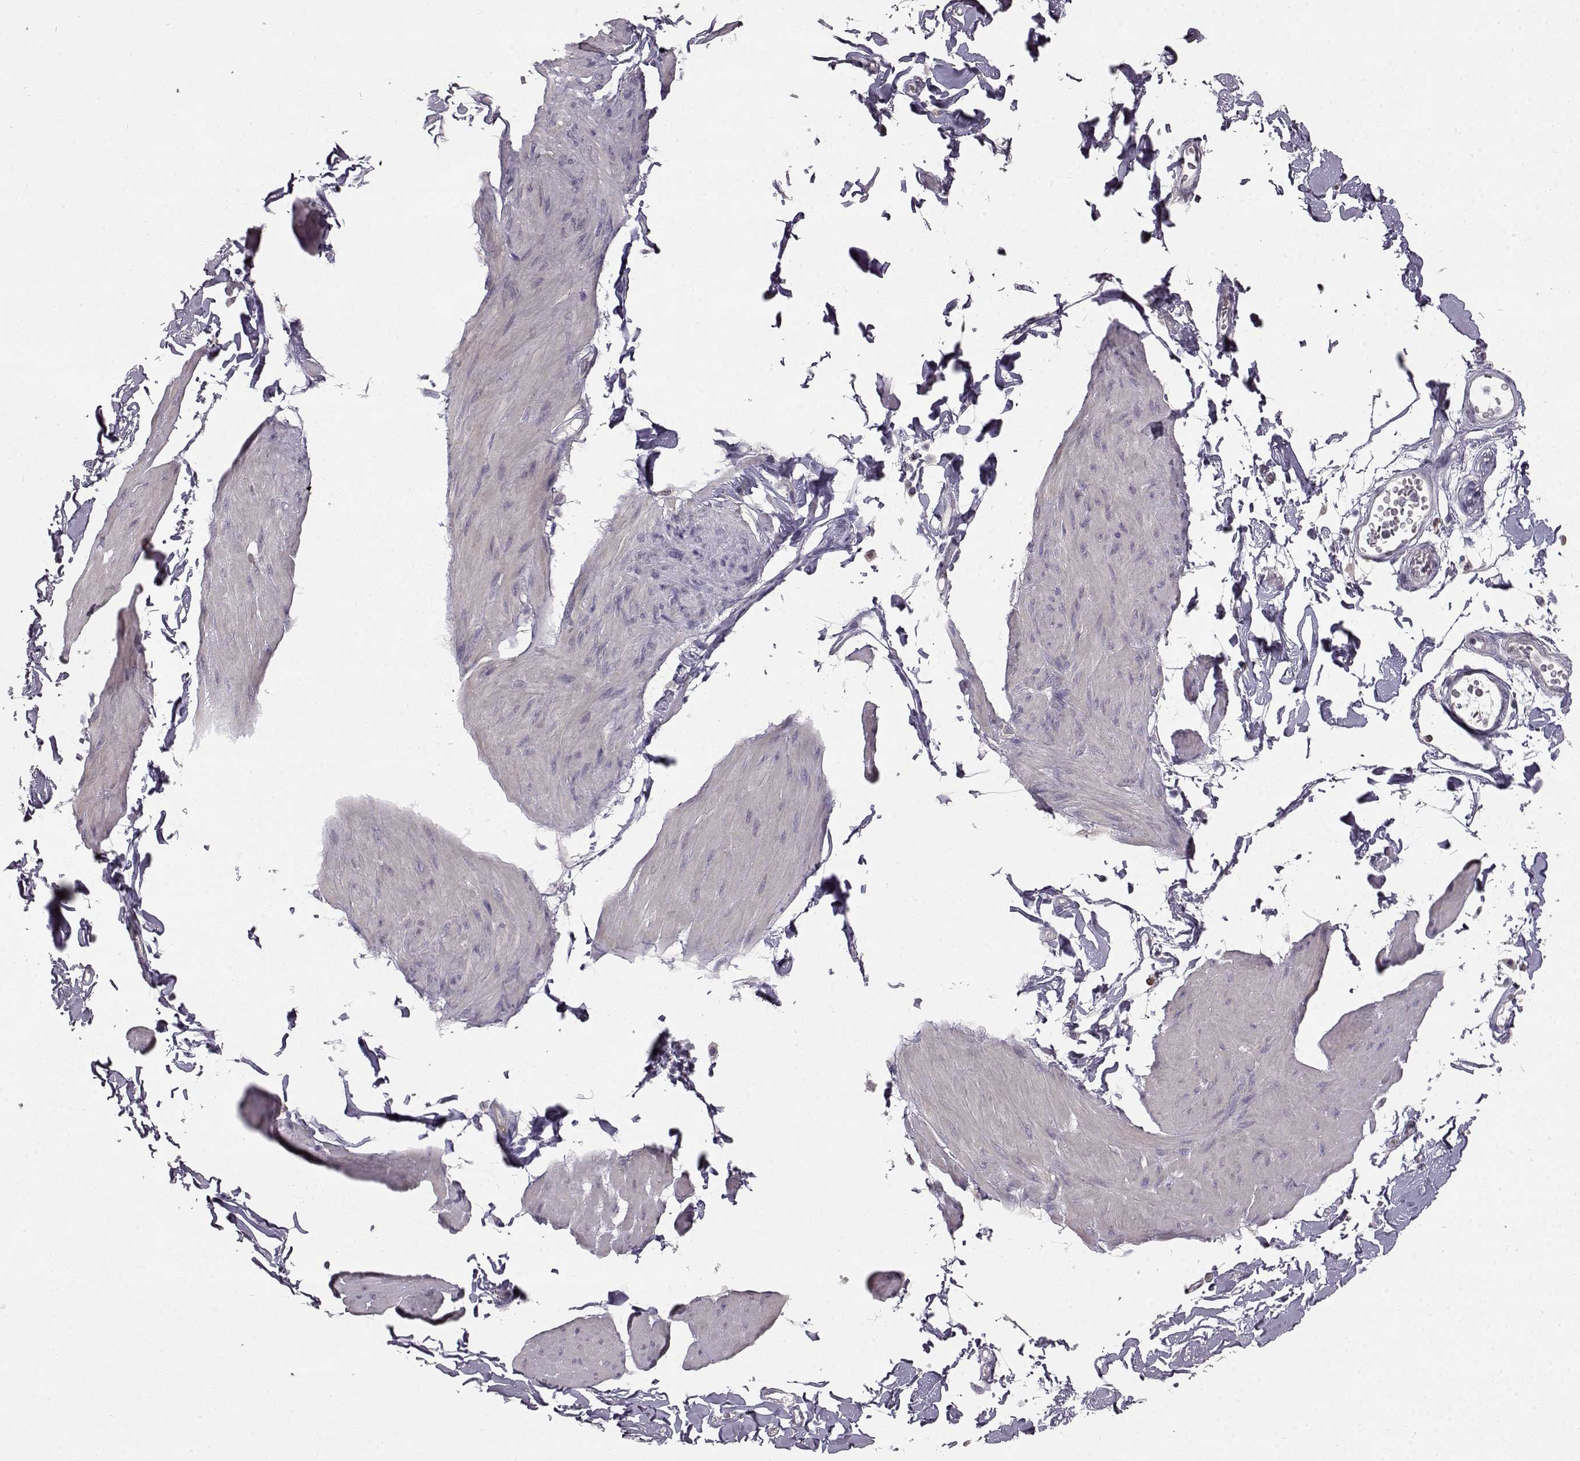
{"staining": {"intensity": "negative", "quantity": "none", "location": "none"}, "tissue": "smooth muscle", "cell_type": "Smooth muscle cells", "image_type": "normal", "snomed": [{"axis": "morphology", "description": "Normal tissue, NOS"}, {"axis": "topography", "description": "Adipose tissue"}, {"axis": "topography", "description": "Smooth muscle"}, {"axis": "topography", "description": "Peripheral nerve tissue"}], "caption": "This is an IHC histopathology image of normal smooth muscle. There is no staining in smooth muscle cells.", "gene": "SPAG17", "patient": {"sex": "male", "age": 83}}